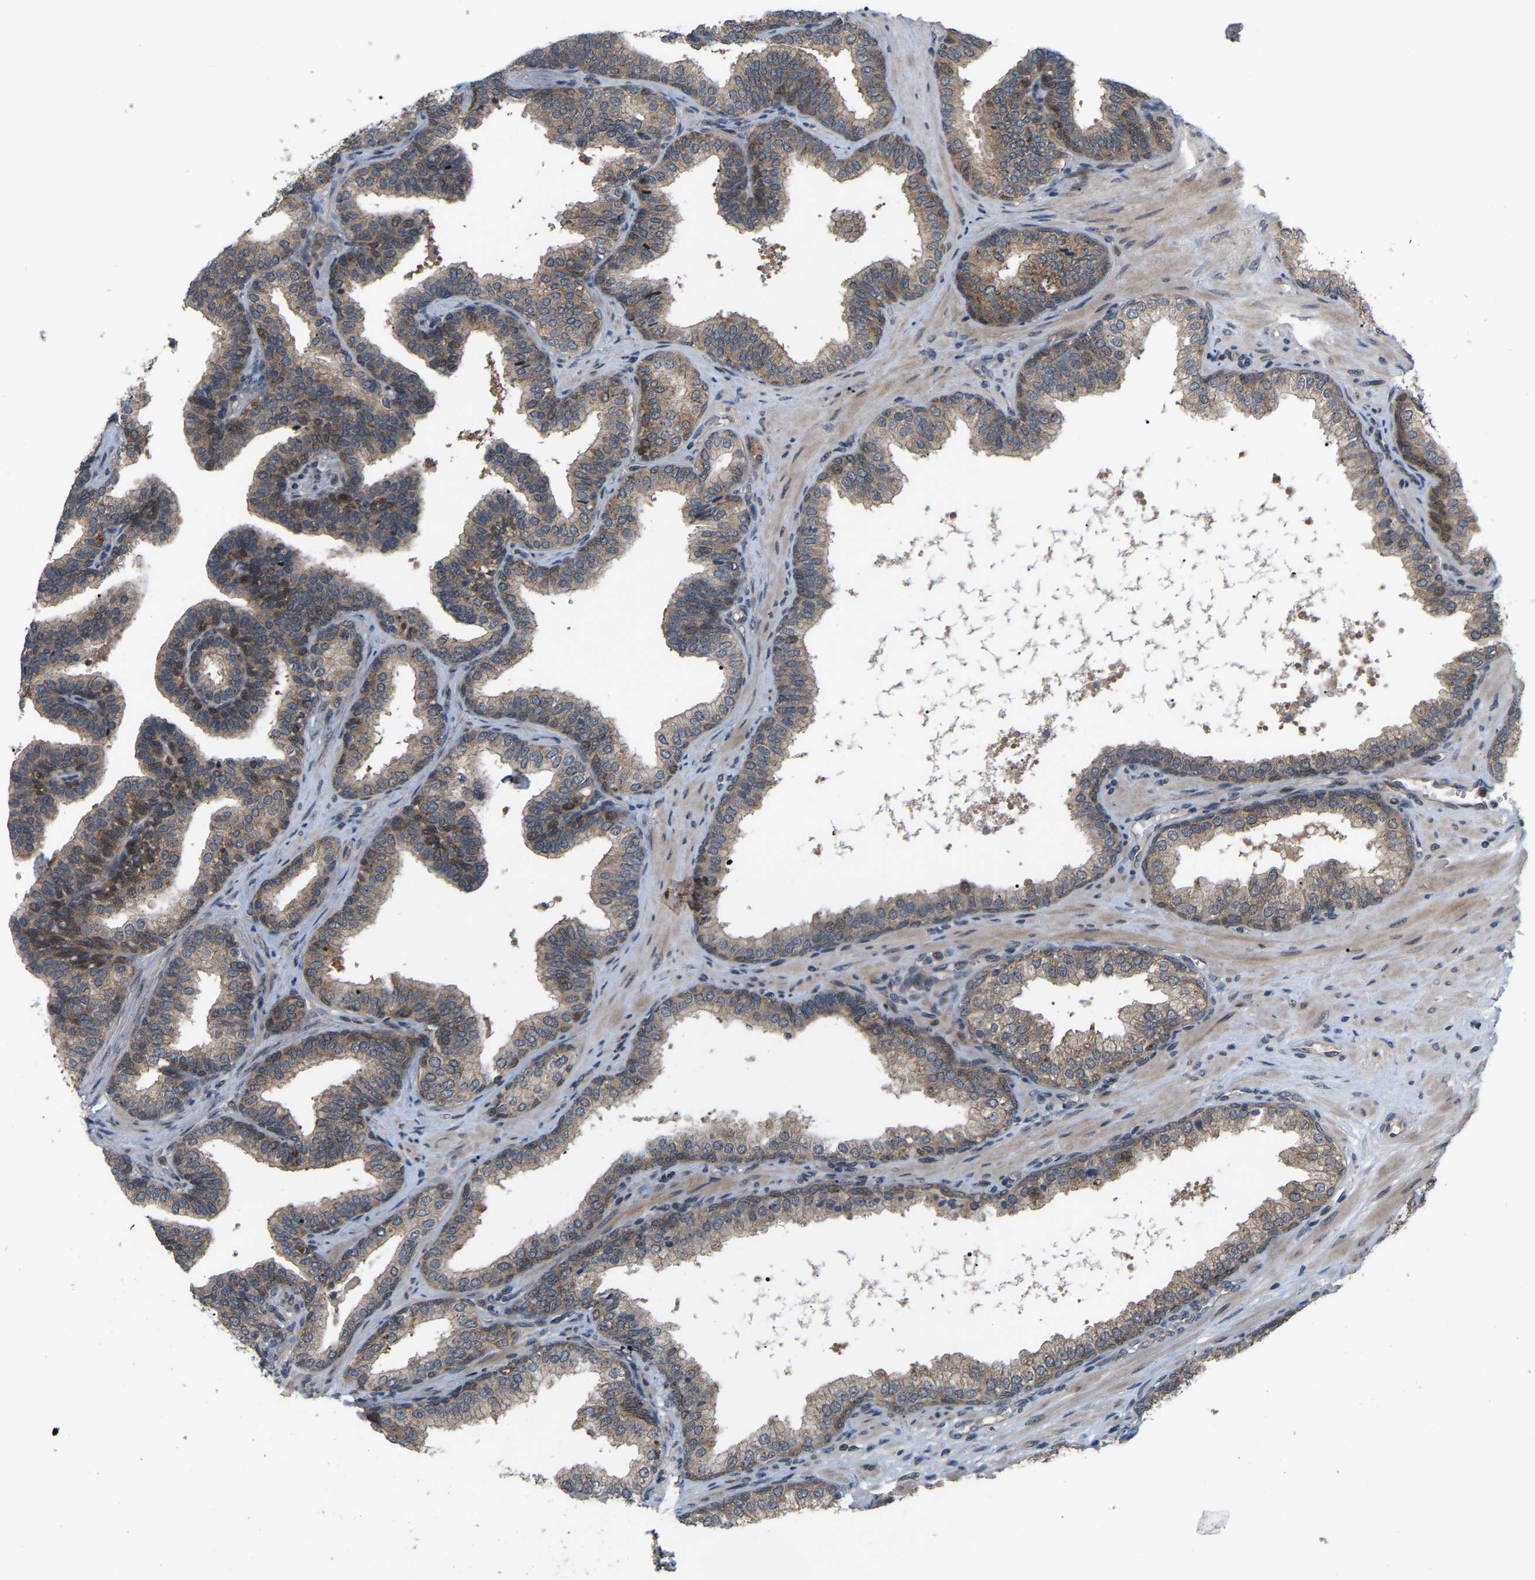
{"staining": {"intensity": "moderate", "quantity": "25%-75%", "location": "cytoplasmic/membranous"}, "tissue": "prostate cancer", "cell_type": "Tumor cells", "image_type": "cancer", "snomed": [{"axis": "morphology", "description": "Adenocarcinoma, High grade"}, {"axis": "topography", "description": "Prostate"}], "caption": "Immunohistochemical staining of prostate cancer displays medium levels of moderate cytoplasmic/membranous protein expression in about 25%-75% of tumor cells.", "gene": "CROT", "patient": {"sex": "male", "age": 52}}